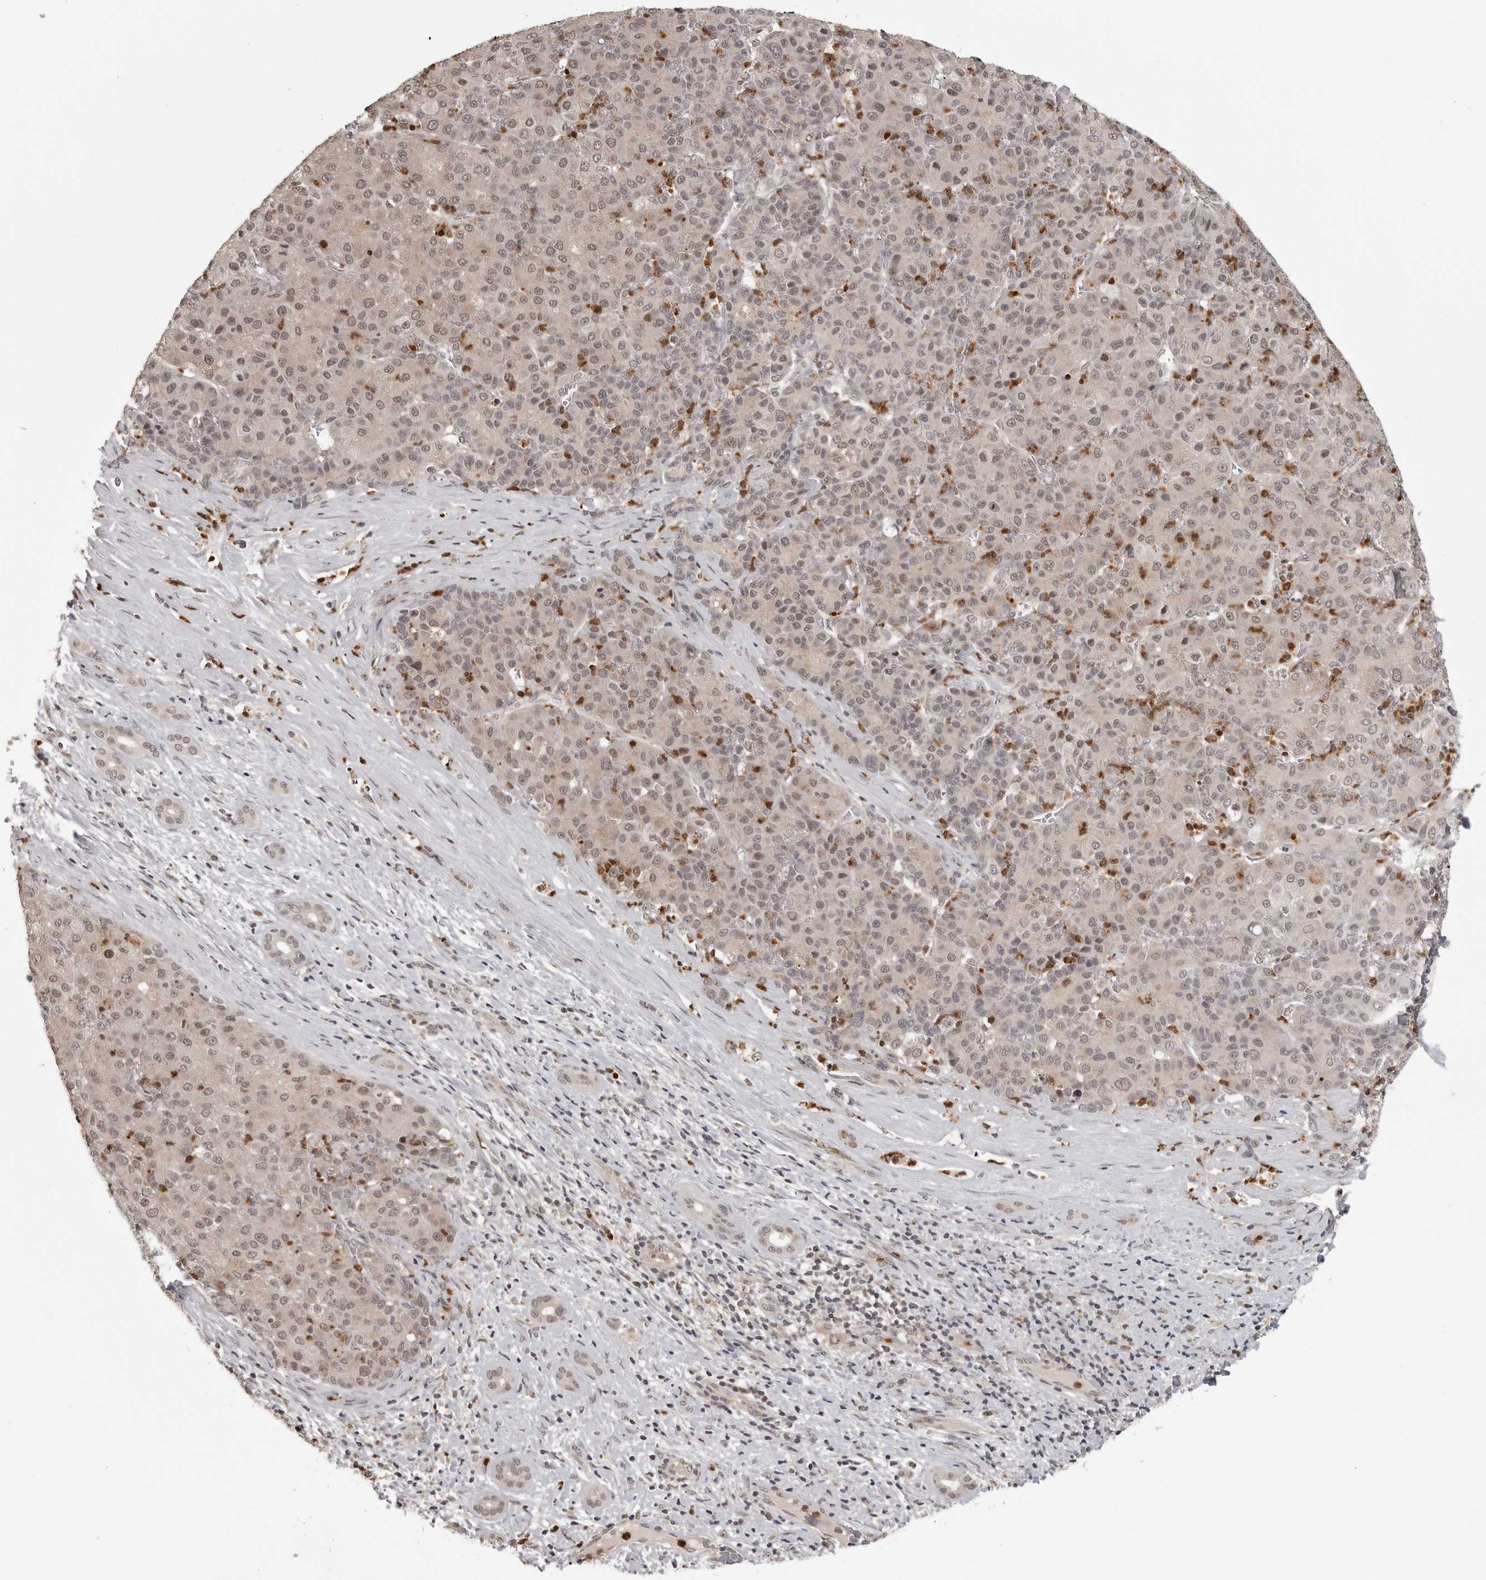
{"staining": {"intensity": "weak", "quantity": "25%-75%", "location": "nuclear"}, "tissue": "liver cancer", "cell_type": "Tumor cells", "image_type": "cancer", "snomed": [{"axis": "morphology", "description": "Carcinoma, Hepatocellular, NOS"}, {"axis": "topography", "description": "Liver"}], "caption": "Immunohistochemical staining of human liver cancer reveals low levels of weak nuclear protein expression in about 25%-75% of tumor cells.", "gene": "PEG3", "patient": {"sex": "male", "age": 65}}